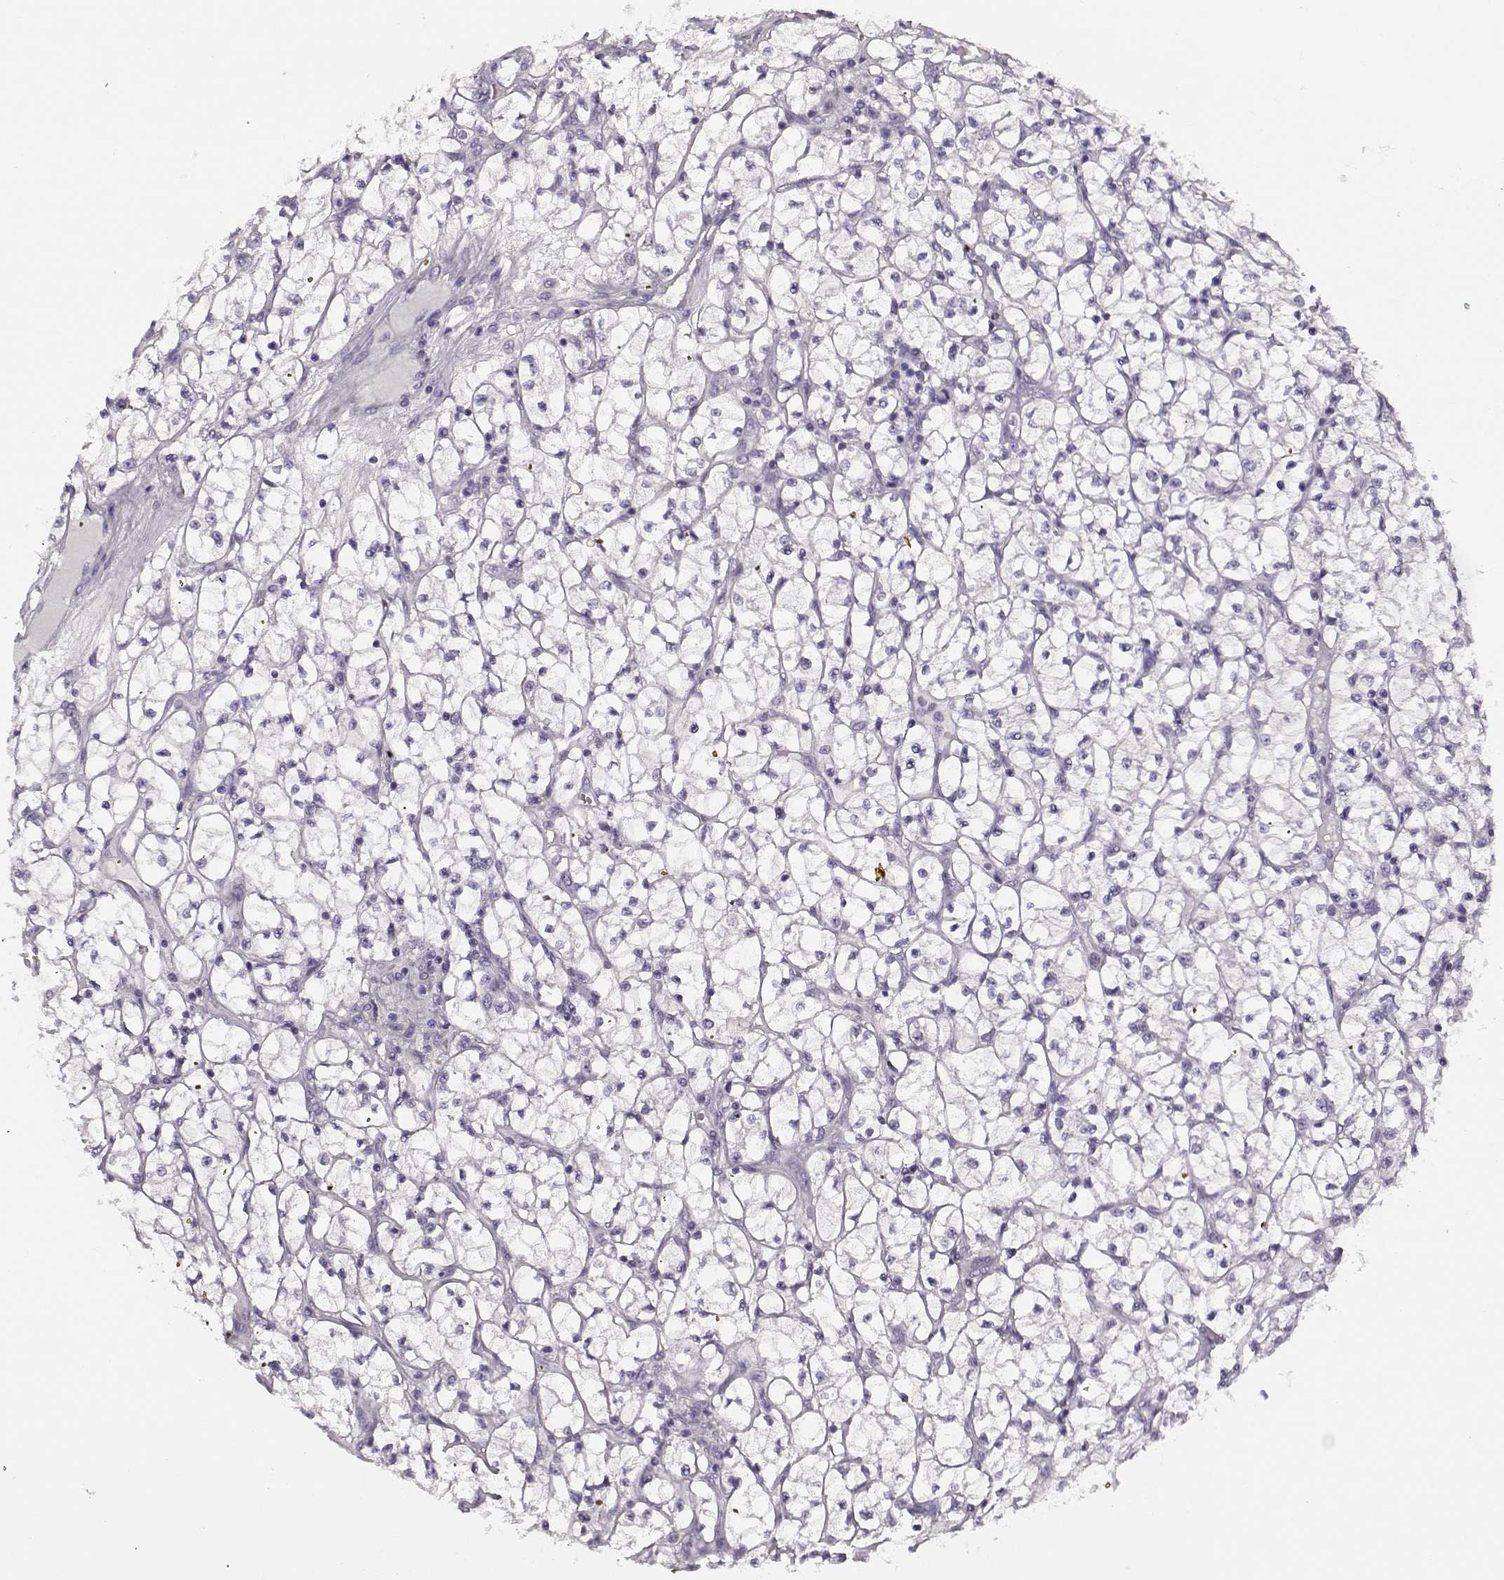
{"staining": {"intensity": "negative", "quantity": "none", "location": "none"}, "tissue": "renal cancer", "cell_type": "Tumor cells", "image_type": "cancer", "snomed": [{"axis": "morphology", "description": "Adenocarcinoma, NOS"}, {"axis": "topography", "description": "Kidney"}], "caption": "Tumor cells are negative for brown protein staining in renal cancer (adenocarcinoma).", "gene": "PNMT", "patient": {"sex": "female", "age": 64}}